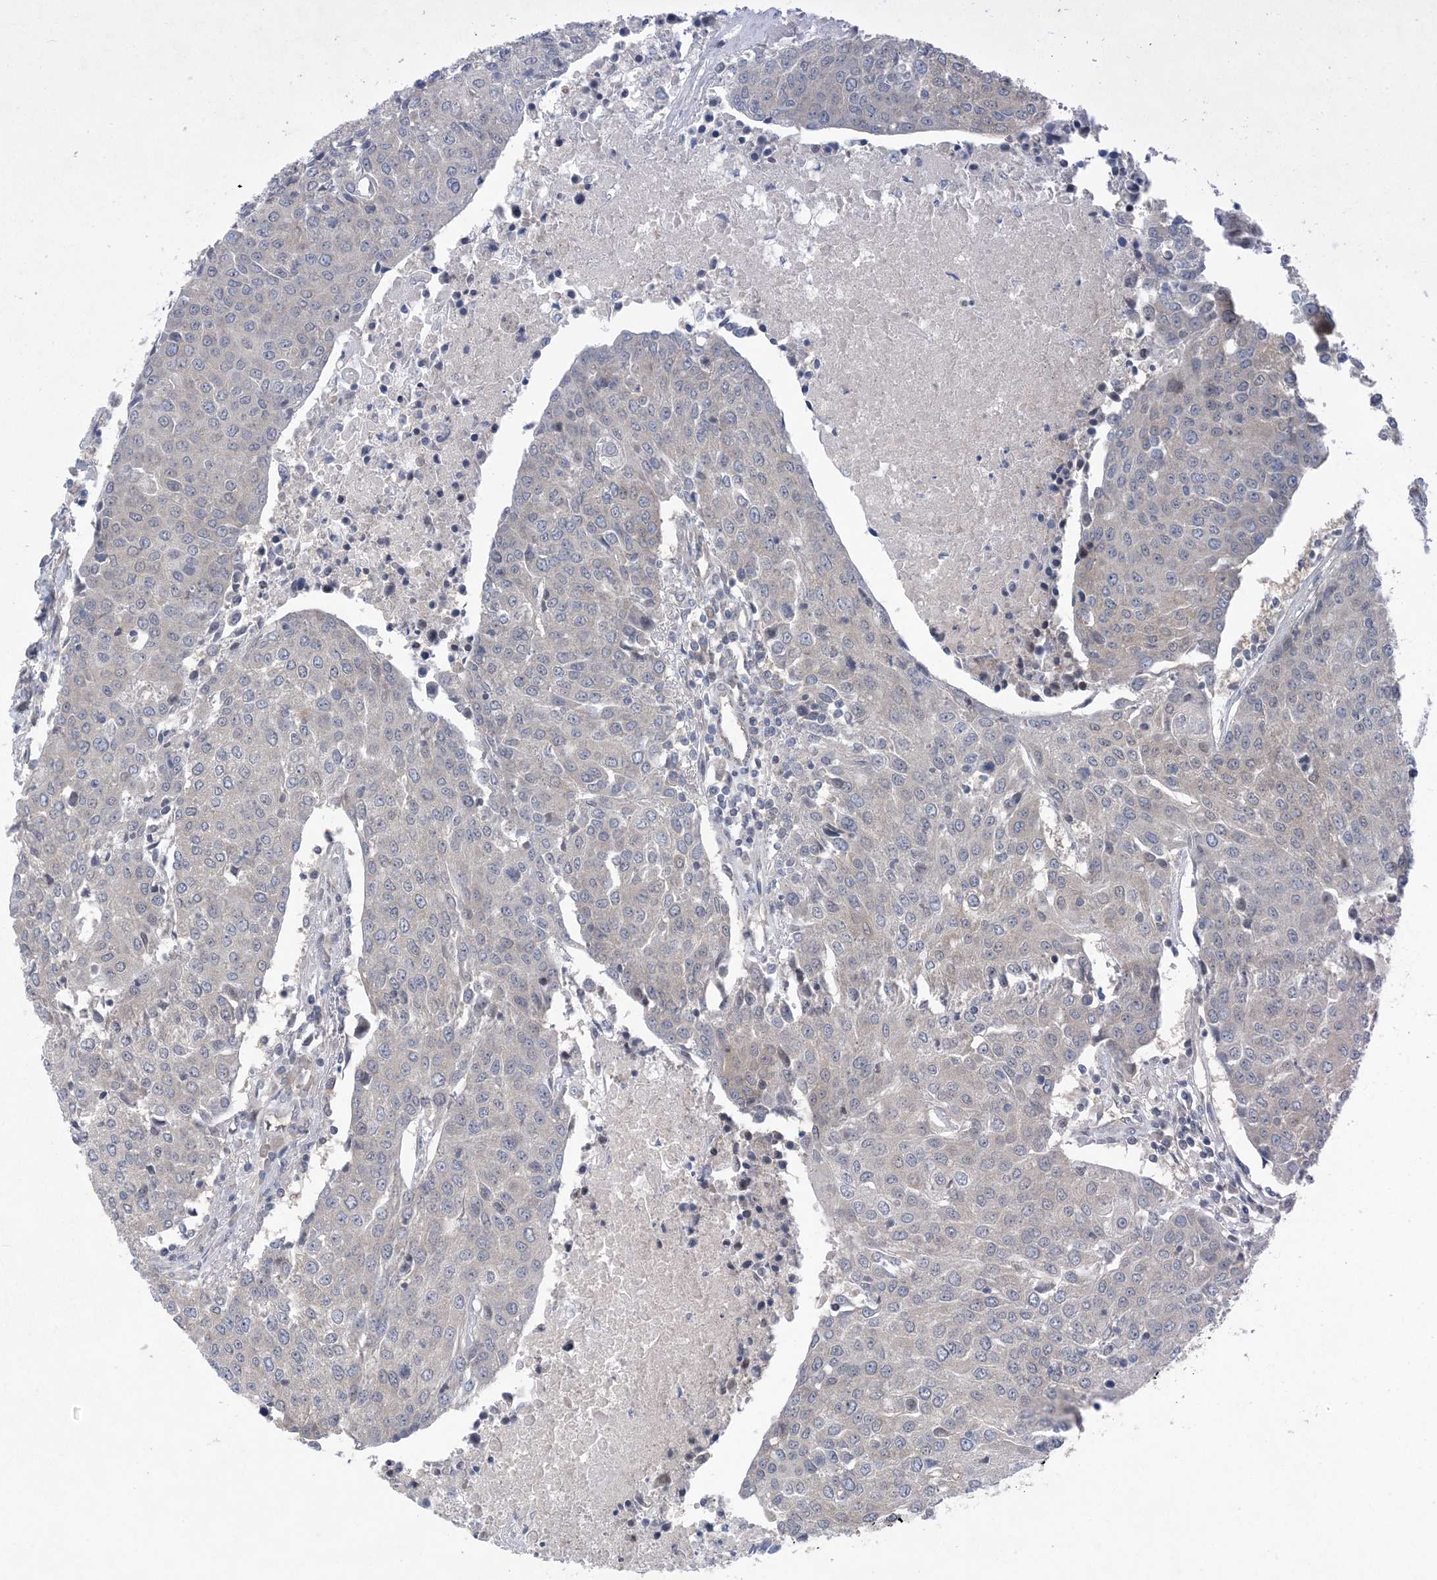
{"staining": {"intensity": "negative", "quantity": "none", "location": "none"}, "tissue": "urothelial cancer", "cell_type": "Tumor cells", "image_type": "cancer", "snomed": [{"axis": "morphology", "description": "Urothelial carcinoma, High grade"}, {"axis": "topography", "description": "Urinary bladder"}], "caption": "A photomicrograph of urothelial cancer stained for a protein shows no brown staining in tumor cells.", "gene": "HIKESHI", "patient": {"sex": "female", "age": 85}}